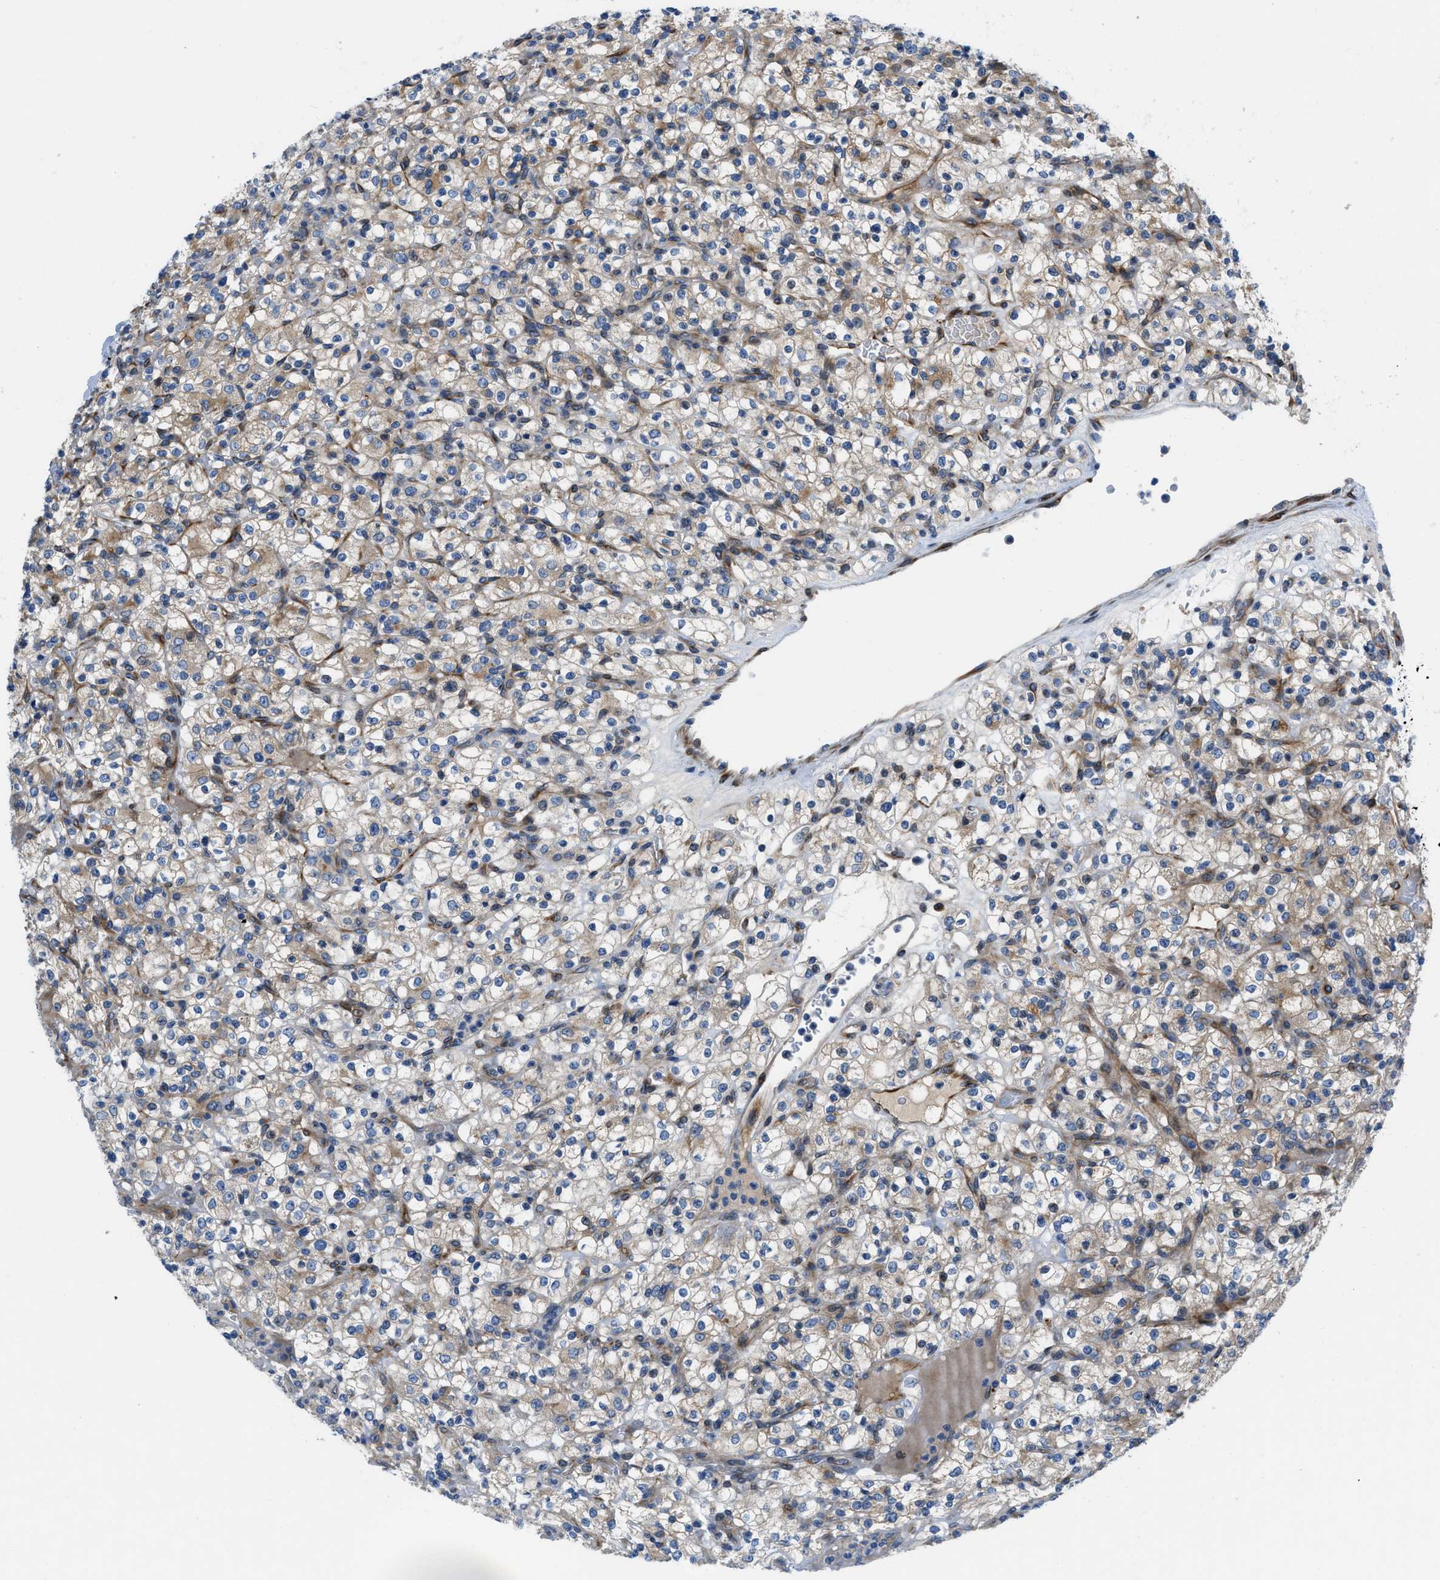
{"staining": {"intensity": "moderate", "quantity": ">75%", "location": "cytoplasmic/membranous"}, "tissue": "renal cancer", "cell_type": "Tumor cells", "image_type": "cancer", "snomed": [{"axis": "morphology", "description": "Normal tissue, NOS"}, {"axis": "morphology", "description": "Adenocarcinoma, NOS"}, {"axis": "topography", "description": "Kidney"}], "caption": "IHC of human renal cancer (adenocarcinoma) demonstrates medium levels of moderate cytoplasmic/membranous positivity in approximately >75% of tumor cells. (Stains: DAB in brown, nuclei in blue, Microscopy: brightfield microscopy at high magnification).", "gene": "TMEM248", "patient": {"sex": "female", "age": 72}}